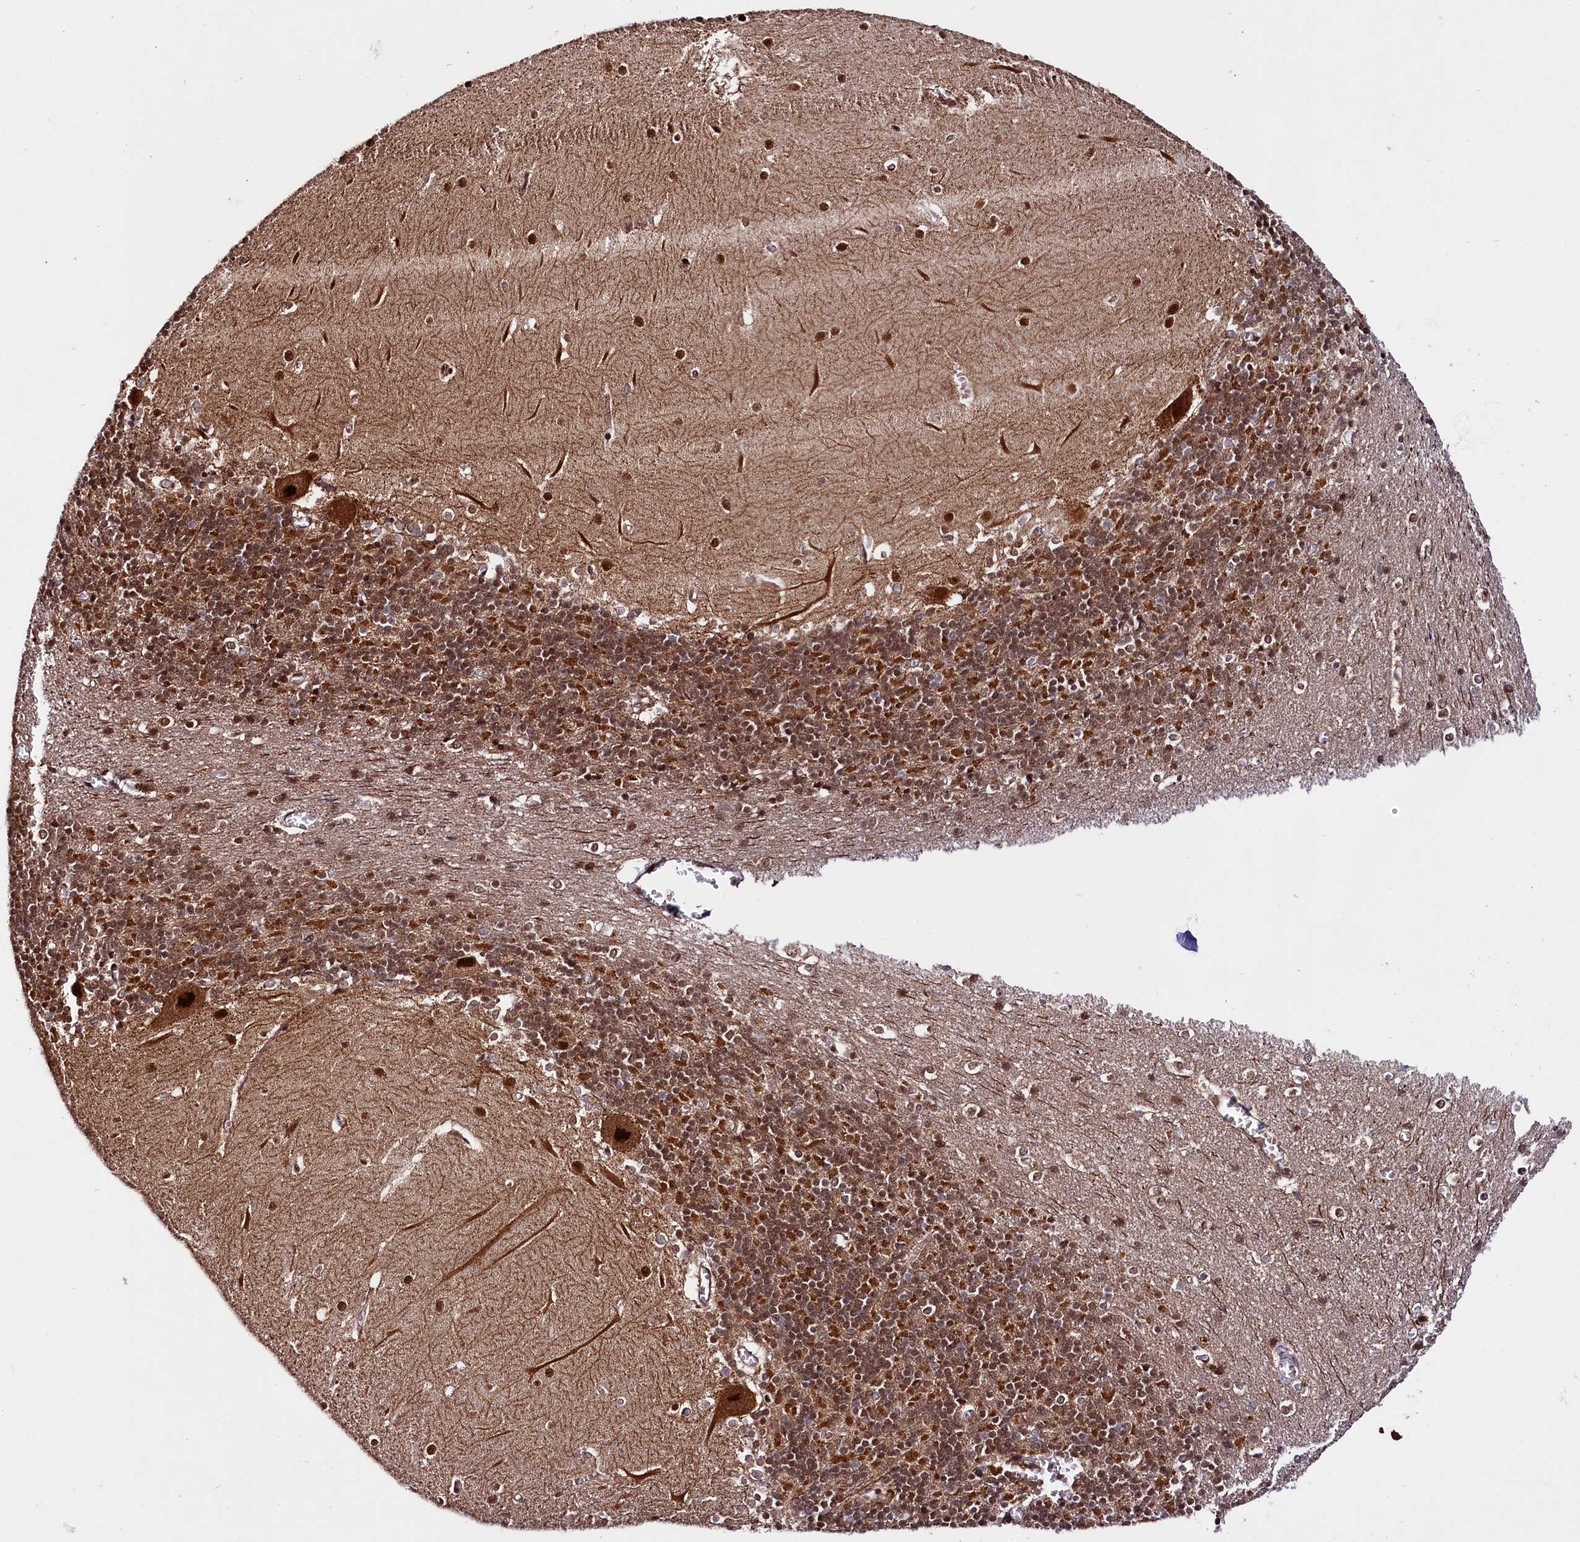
{"staining": {"intensity": "strong", "quantity": "25%-75%", "location": "cytoplasmic/membranous,nuclear"}, "tissue": "cerebellum", "cell_type": "Cells in granular layer", "image_type": "normal", "snomed": [{"axis": "morphology", "description": "Normal tissue, NOS"}, {"axis": "topography", "description": "Cerebellum"}], "caption": "Immunohistochemistry (IHC) of benign cerebellum reveals high levels of strong cytoplasmic/membranous,nuclear staining in about 25%-75% of cells in granular layer.", "gene": "UBE3A", "patient": {"sex": "male", "age": 37}}